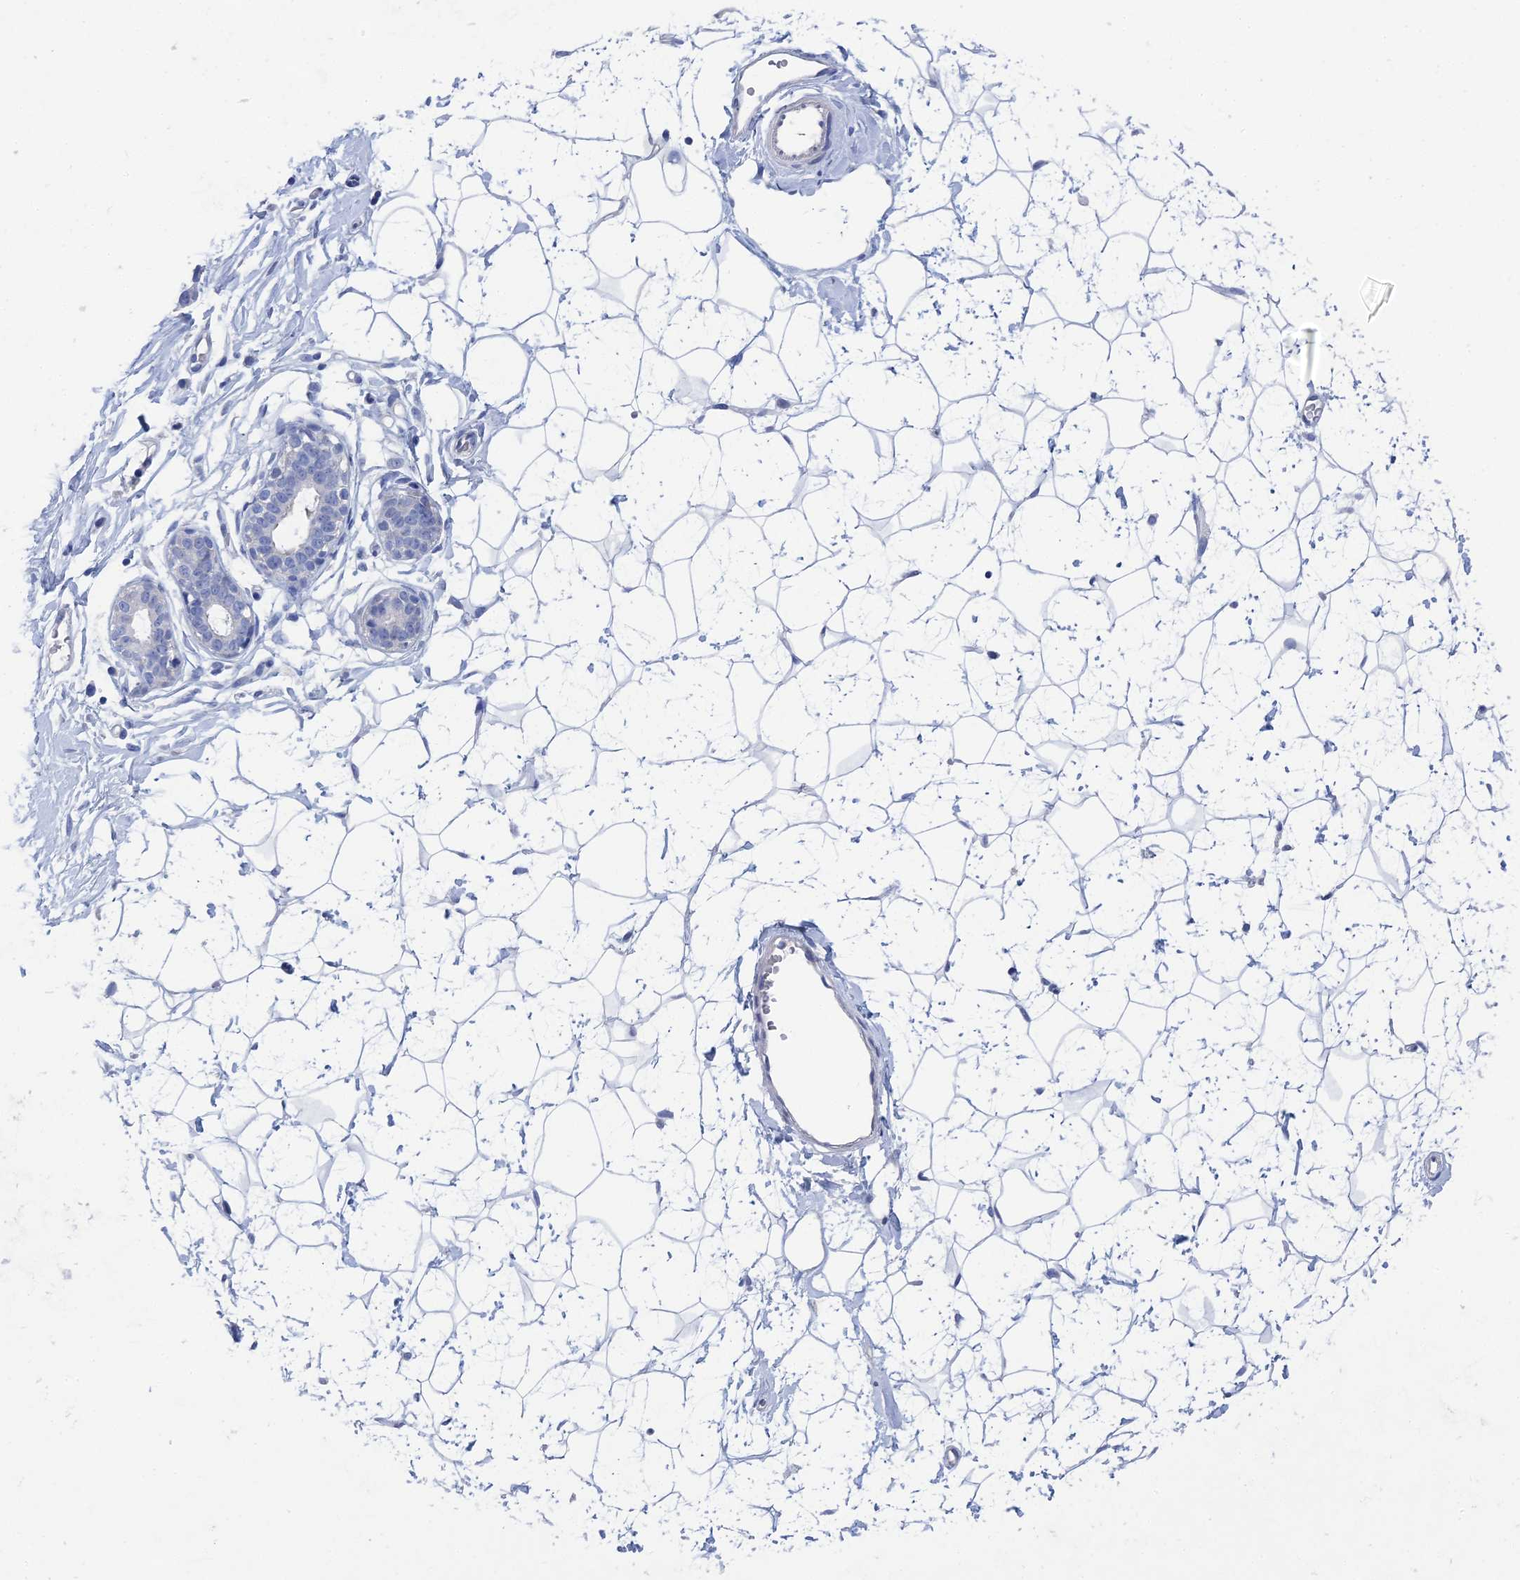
{"staining": {"intensity": "negative", "quantity": "none", "location": "none"}, "tissue": "breast", "cell_type": "Adipocytes", "image_type": "normal", "snomed": [{"axis": "morphology", "description": "Normal tissue, NOS"}, {"axis": "morphology", "description": "Adenoma, NOS"}, {"axis": "topography", "description": "Breast"}], "caption": "The photomicrograph exhibits no significant staining in adipocytes of breast.", "gene": "GFAP", "patient": {"sex": "female", "age": 23}}